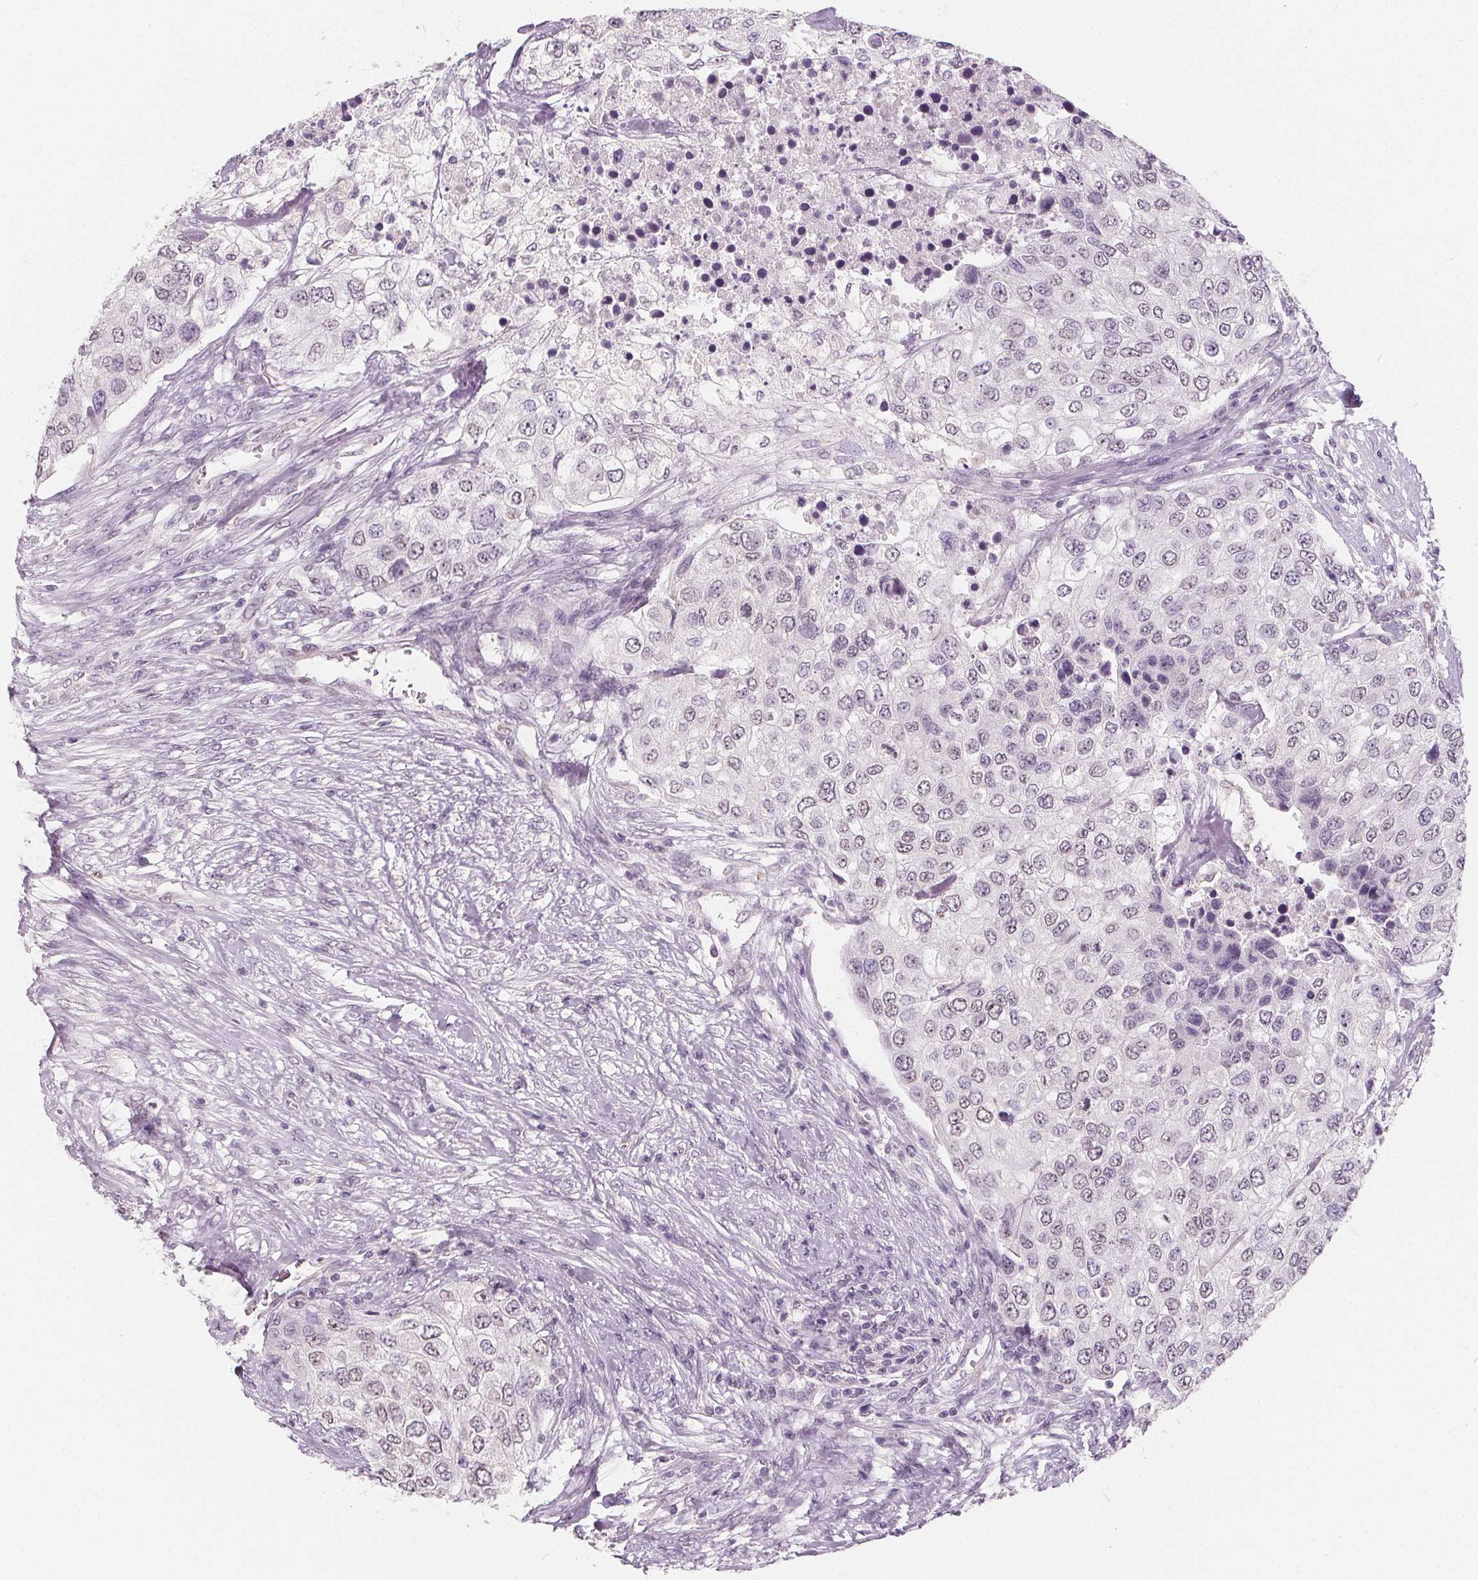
{"staining": {"intensity": "weak", "quantity": "<25%", "location": "nuclear"}, "tissue": "urothelial cancer", "cell_type": "Tumor cells", "image_type": "cancer", "snomed": [{"axis": "morphology", "description": "Urothelial carcinoma, High grade"}, {"axis": "topography", "description": "Urinary bladder"}], "caption": "High power microscopy image of an IHC histopathology image of urothelial carcinoma (high-grade), revealing no significant staining in tumor cells.", "gene": "DBX2", "patient": {"sex": "female", "age": 78}}